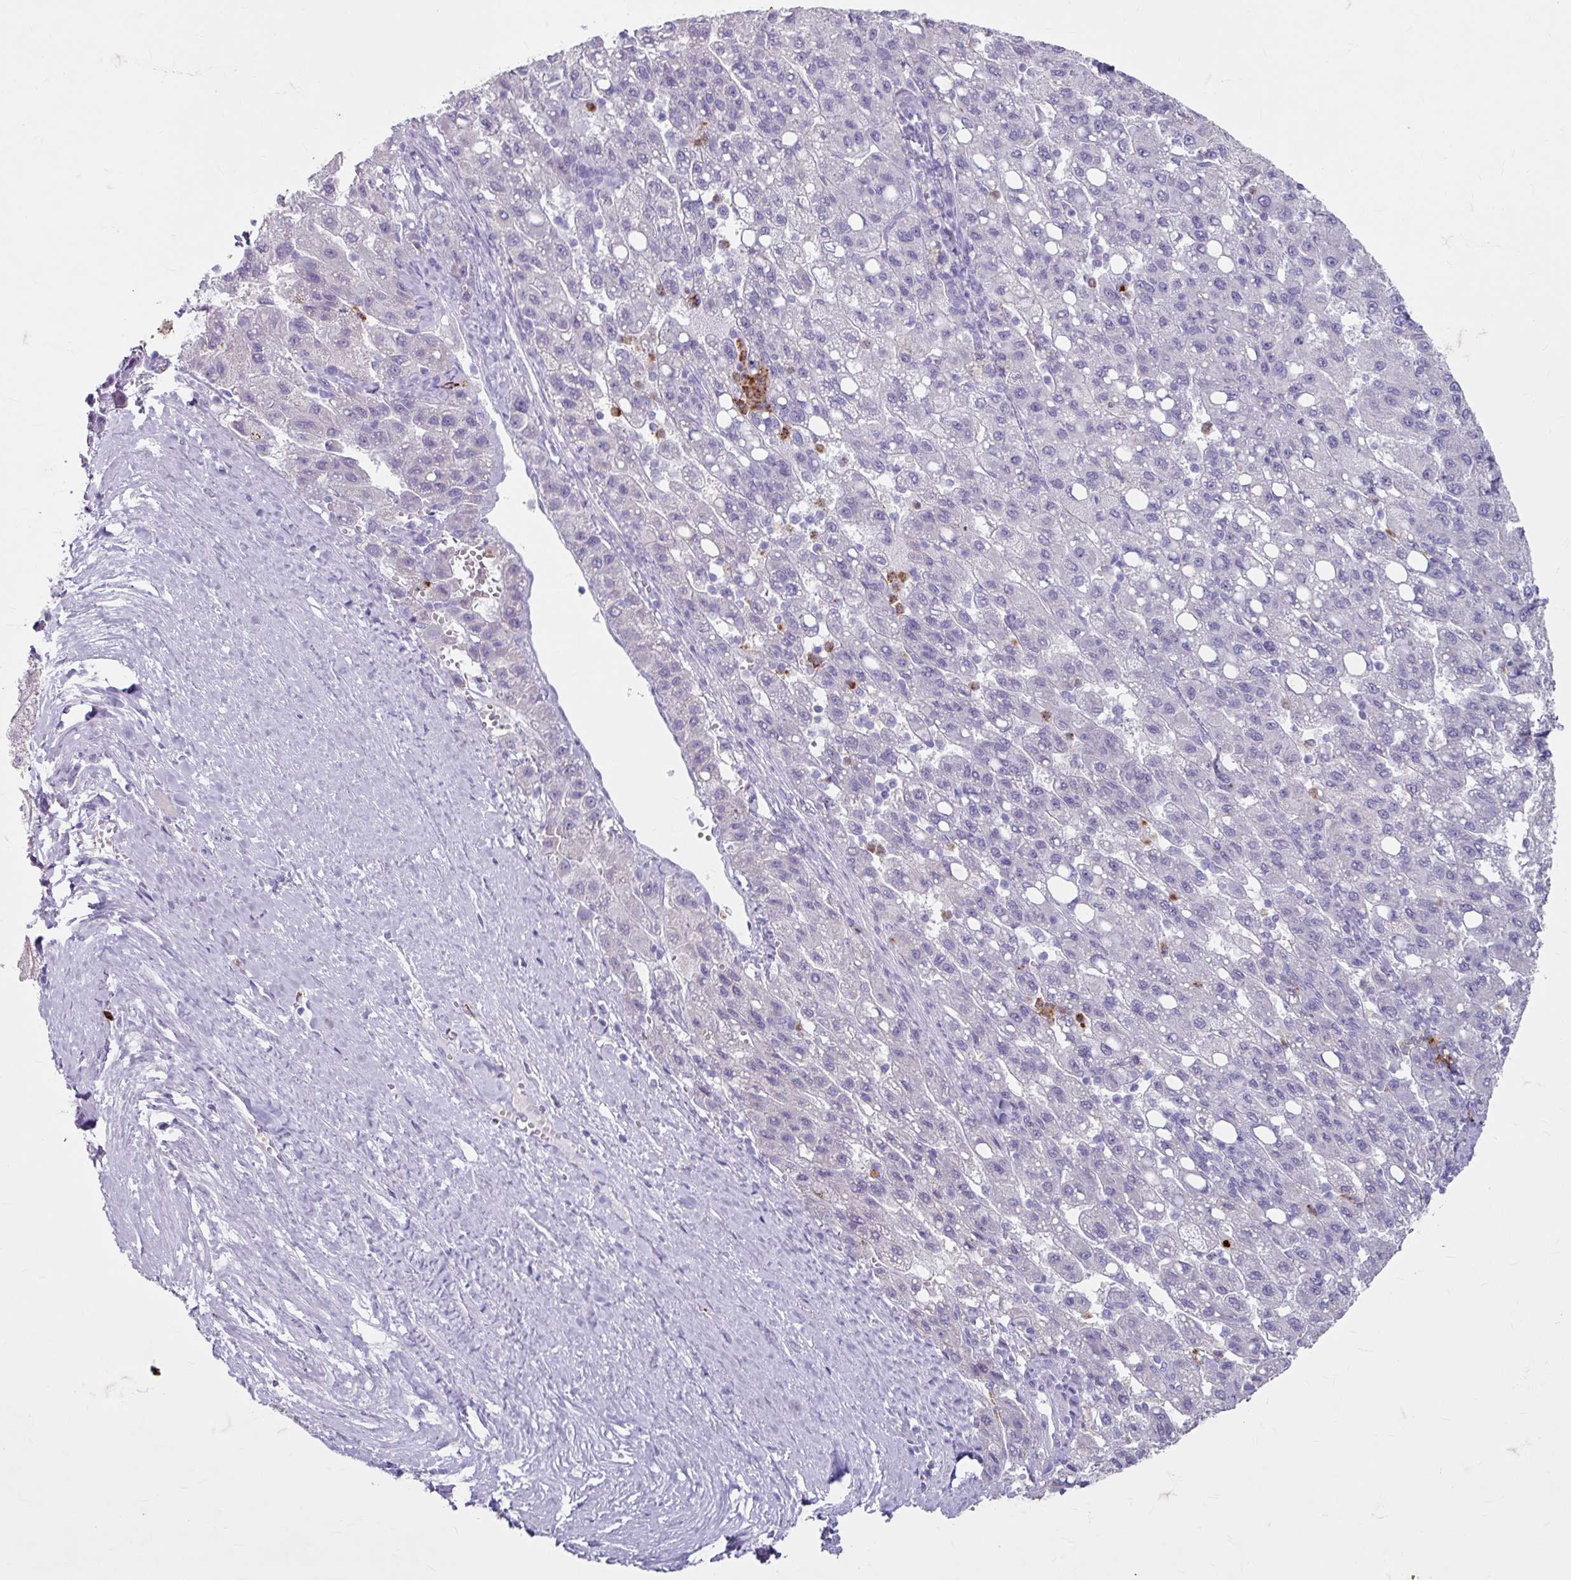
{"staining": {"intensity": "negative", "quantity": "none", "location": "none"}, "tissue": "liver cancer", "cell_type": "Tumor cells", "image_type": "cancer", "snomed": [{"axis": "morphology", "description": "Carcinoma, Hepatocellular, NOS"}, {"axis": "topography", "description": "Liver"}], "caption": "Liver cancer (hepatocellular carcinoma) stained for a protein using IHC shows no expression tumor cells.", "gene": "ANKRD1", "patient": {"sex": "female", "age": 82}}